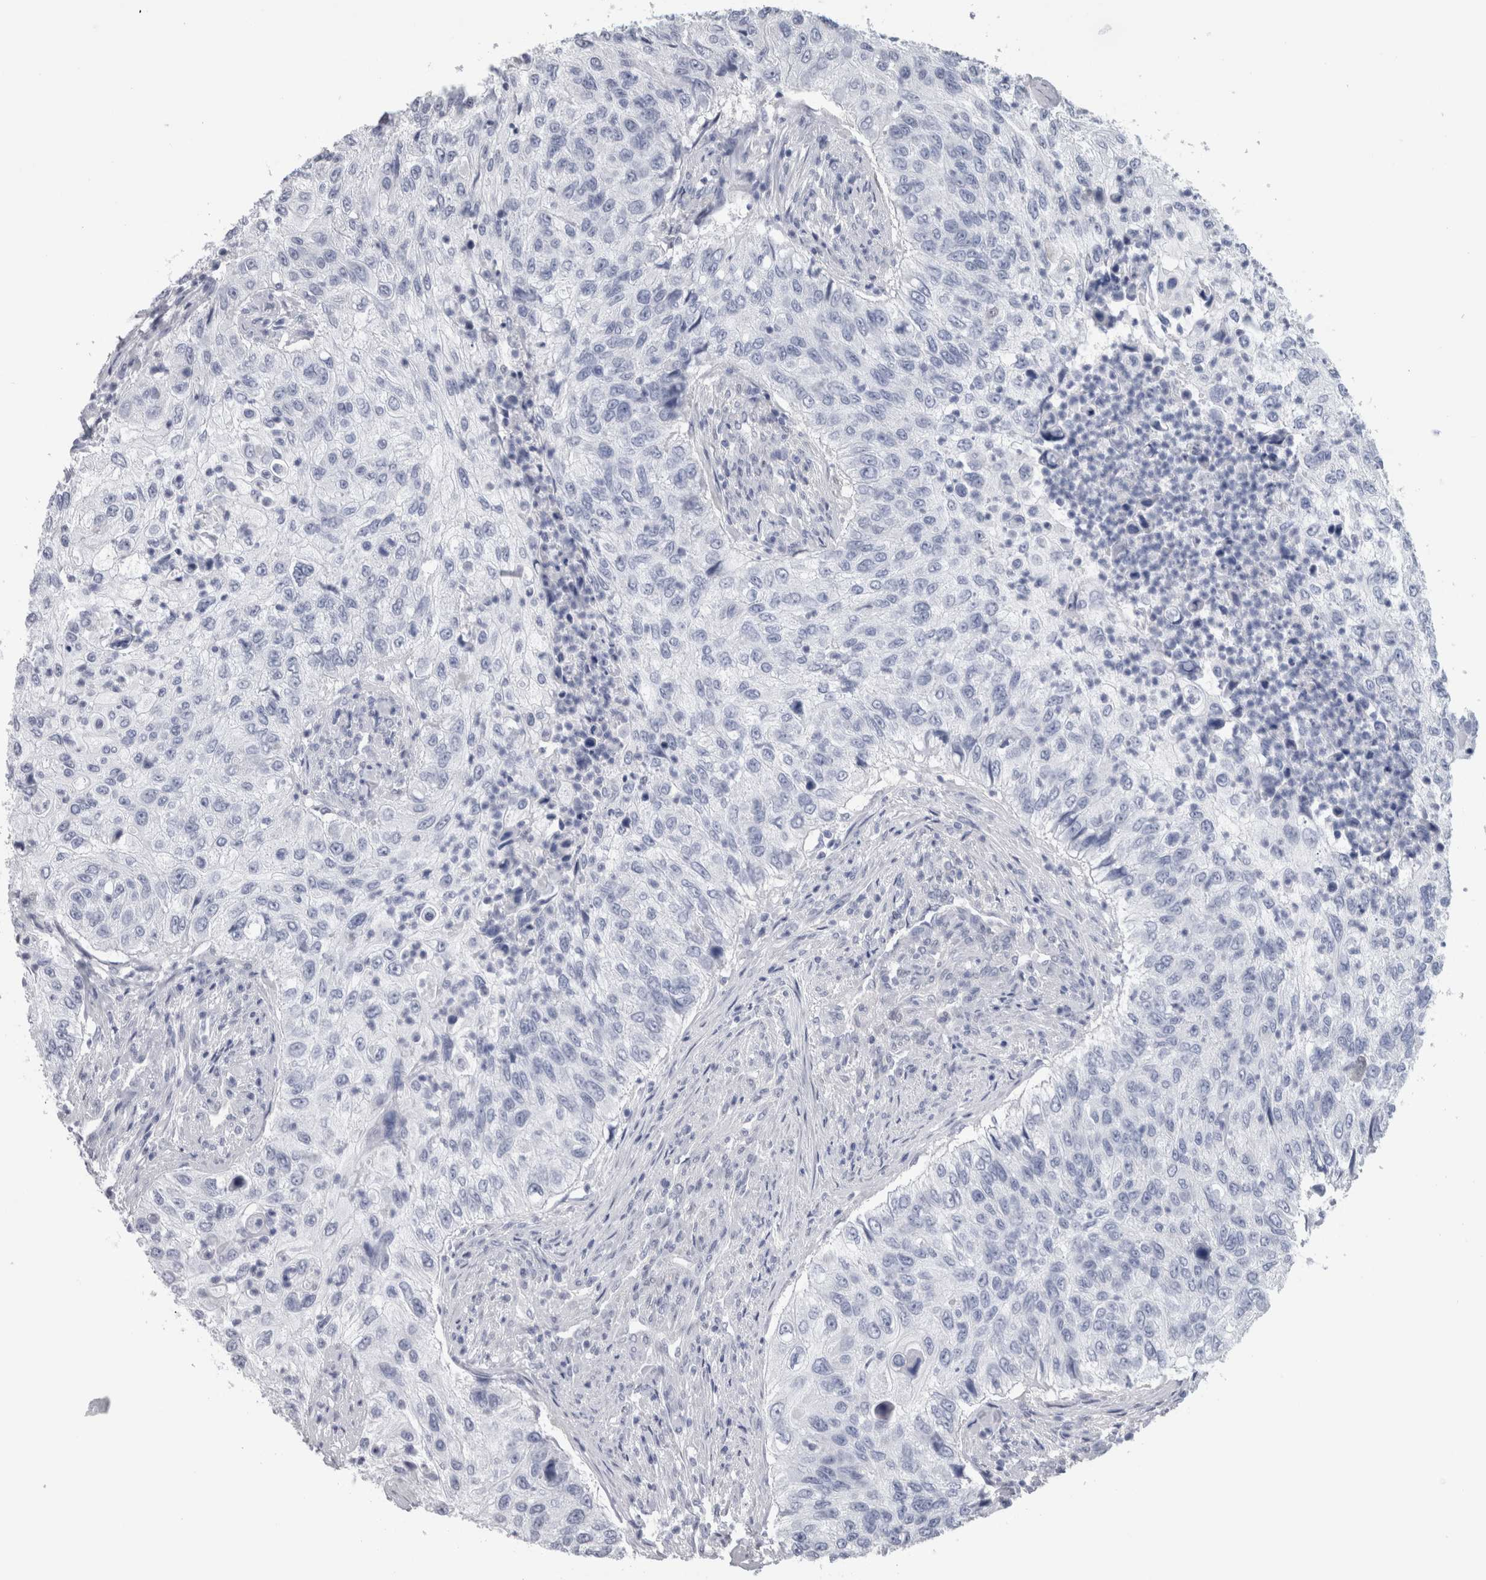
{"staining": {"intensity": "negative", "quantity": "none", "location": "none"}, "tissue": "urothelial cancer", "cell_type": "Tumor cells", "image_type": "cancer", "snomed": [{"axis": "morphology", "description": "Urothelial carcinoma, High grade"}, {"axis": "topography", "description": "Urinary bladder"}], "caption": "A high-resolution photomicrograph shows immunohistochemistry (IHC) staining of high-grade urothelial carcinoma, which exhibits no significant staining in tumor cells.", "gene": "CA8", "patient": {"sex": "female", "age": 60}}